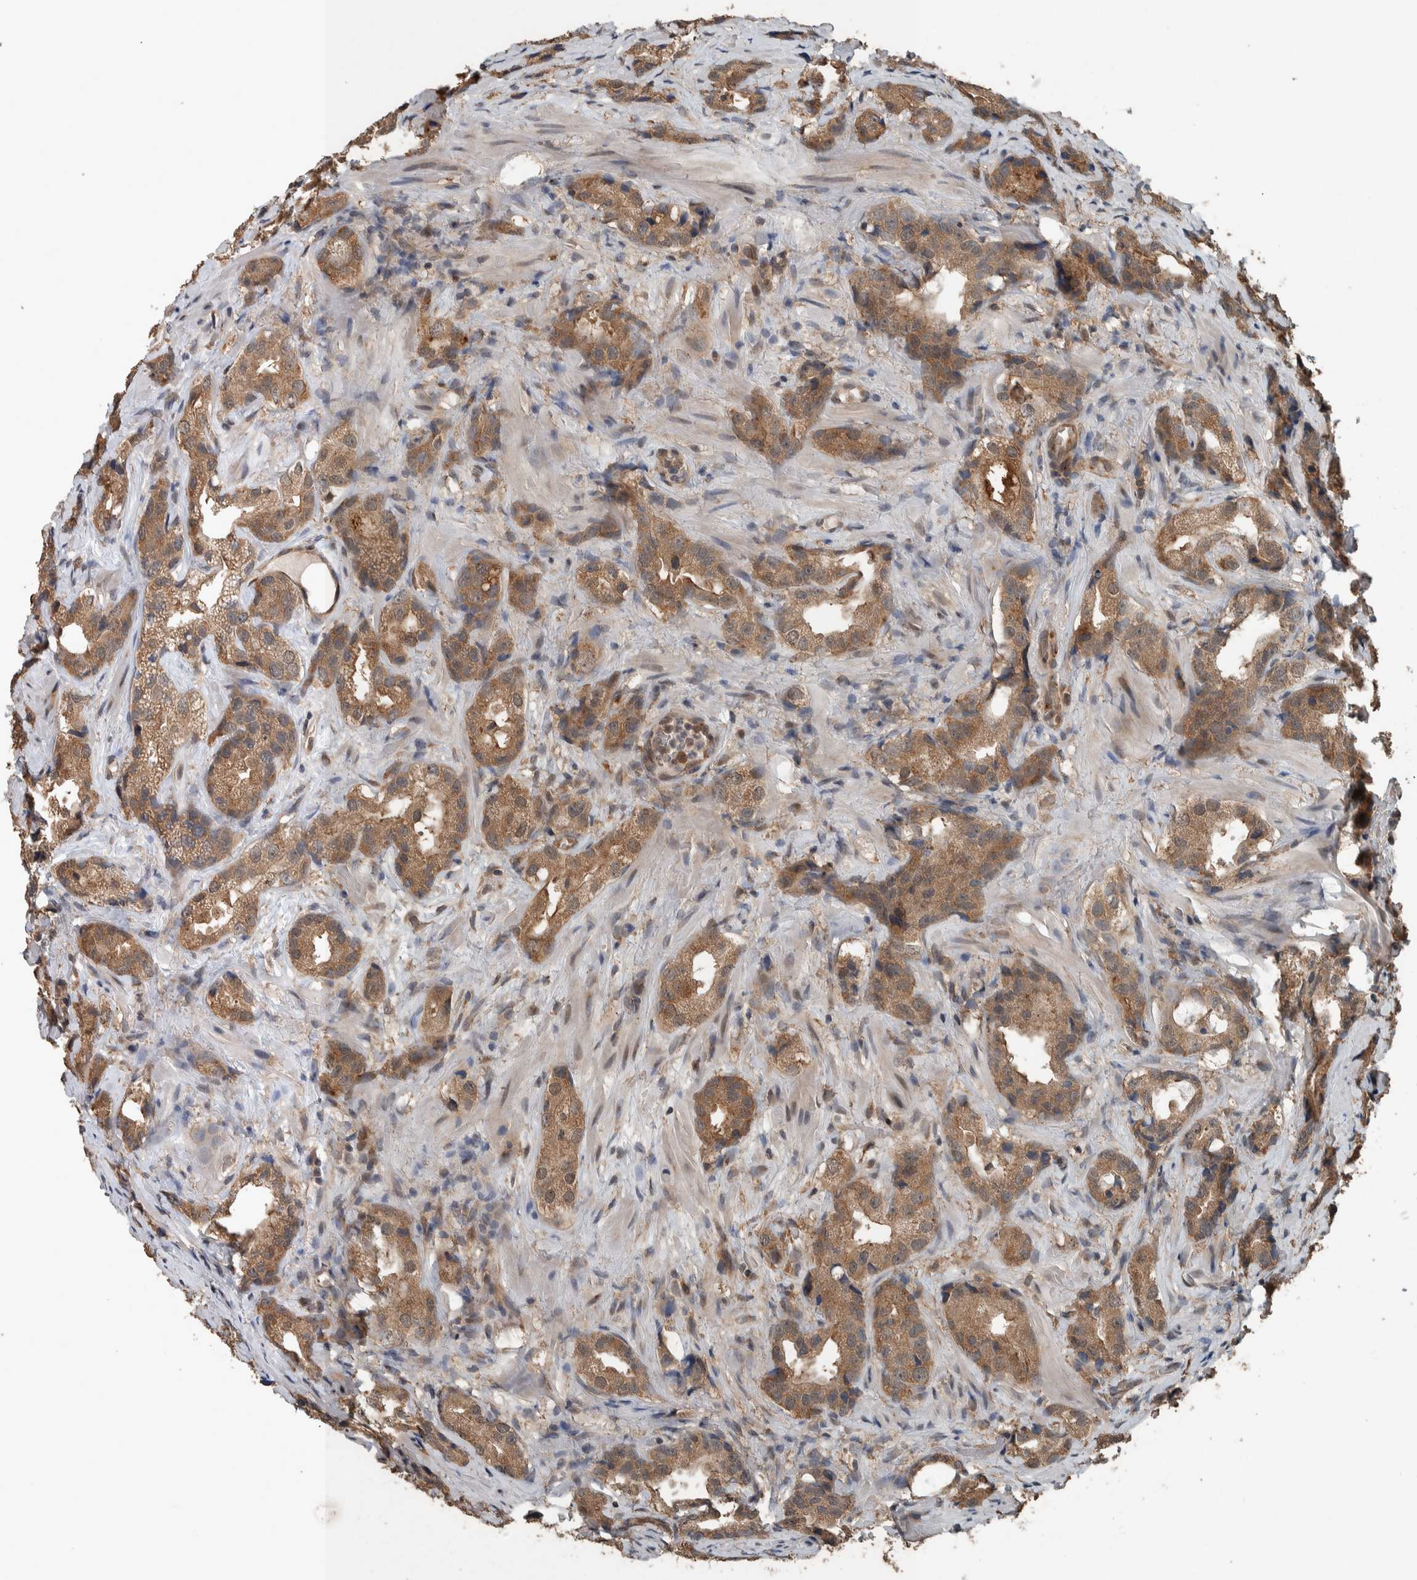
{"staining": {"intensity": "moderate", "quantity": ">75%", "location": "cytoplasmic/membranous"}, "tissue": "prostate cancer", "cell_type": "Tumor cells", "image_type": "cancer", "snomed": [{"axis": "morphology", "description": "Adenocarcinoma, High grade"}, {"axis": "topography", "description": "Prostate"}], "caption": "Prostate adenocarcinoma (high-grade) stained for a protein exhibits moderate cytoplasmic/membranous positivity in tumor cells.", "gene": "MYO1E", "patient": {"sex": "male", "age": 63}}